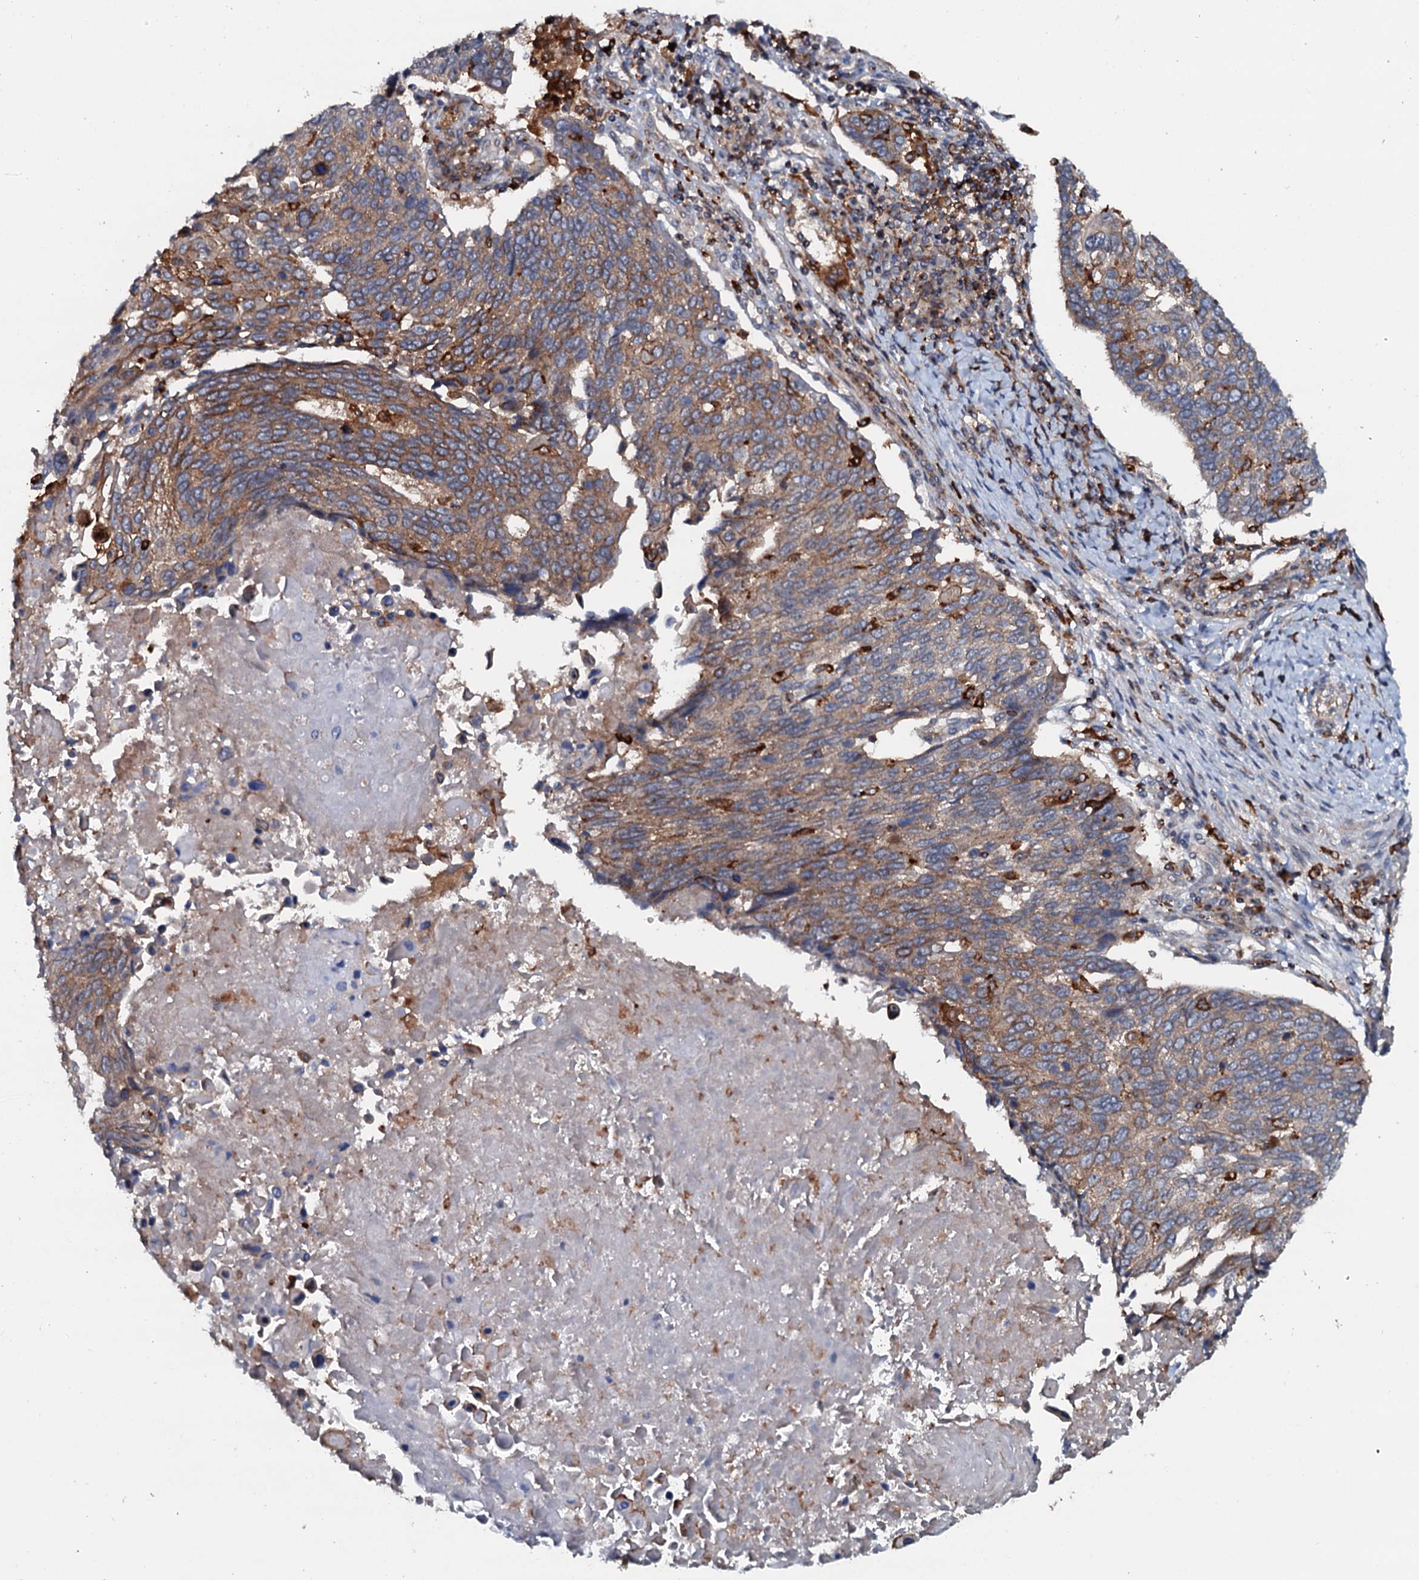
{"staining": {"intensity": "moderate", "quantity": "<25%", "location": "cytoplasmic/membranous"}, "tissue": "lung cancer", "cell_type": "Tumor cells", "image_type": "cancer", "snomed": [{"axis": "morphology", "description": "Squamous cell carcinoma, NOS"}, {"axis": "topography", "description": "Lung"}], "caption": "A histopathology image showing moderate cytoplasmic/membranous positivity in about <25% of tumor cells in squamous cell carcinoma (lung), as visualized by brown immunohistochemical staining.", "gene": "VAMP8", "patient": {"sex": "male", "age": 66}}